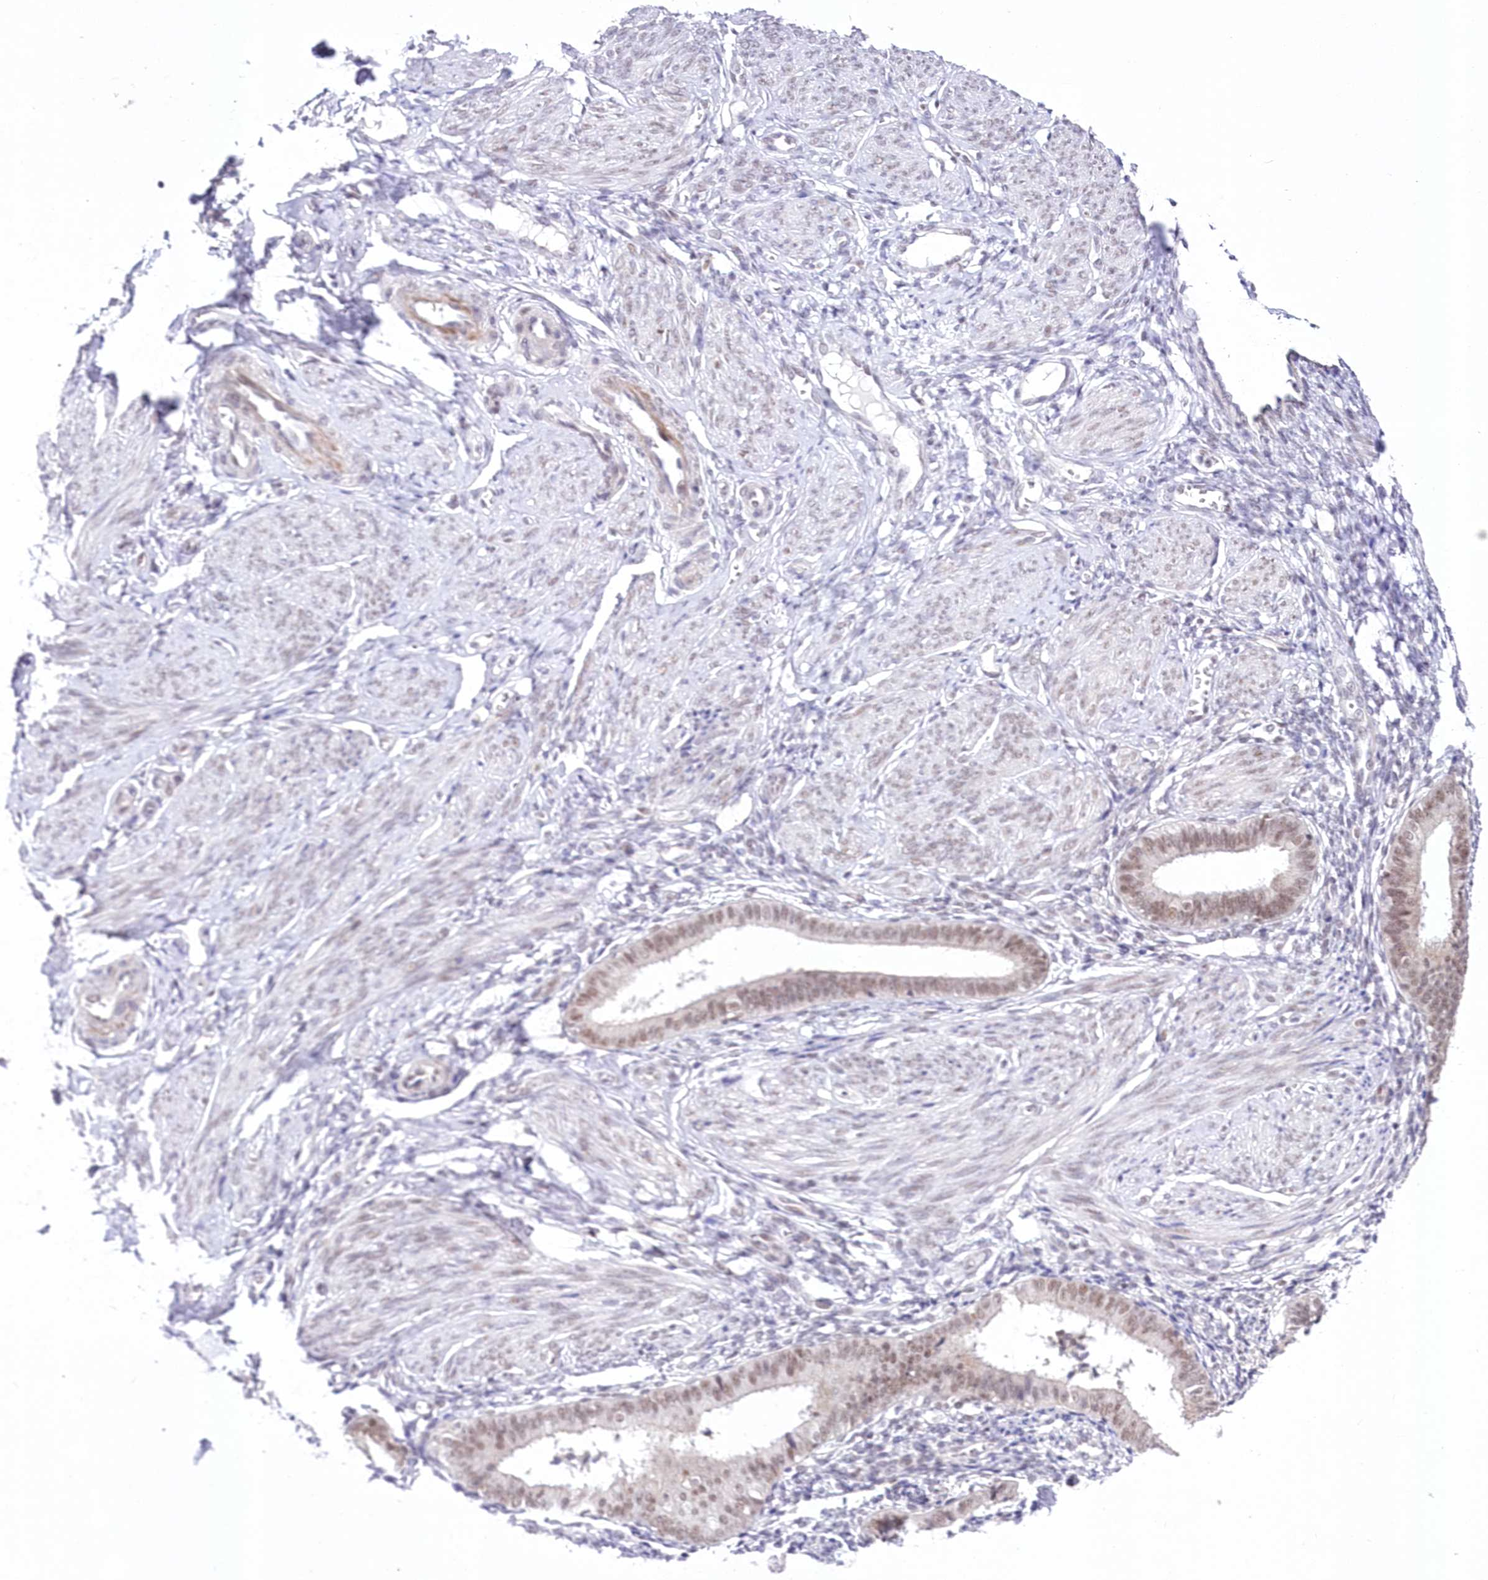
{"staining": {"intensity": "negative", "quantity": "none", "location": "none"}, "tissue": "endometrium", "cell_type": "Cells in endometrial stroma", "image_type": "normal", "snomed": [{"axis": "morphology", "description": "Normal tissue, NOS"}, {"axis": "topography", "description": "Uterus"}, {"axis": "topography", "description": "Endometrium"}], "caption": "This is an immunohistochemistry (IHC) histopathology image of benign endometrium. There is no positivity in cells in endometrial stroma.", "gene": "NSUN2", "patient": {"sex": "female", "age": 48}}